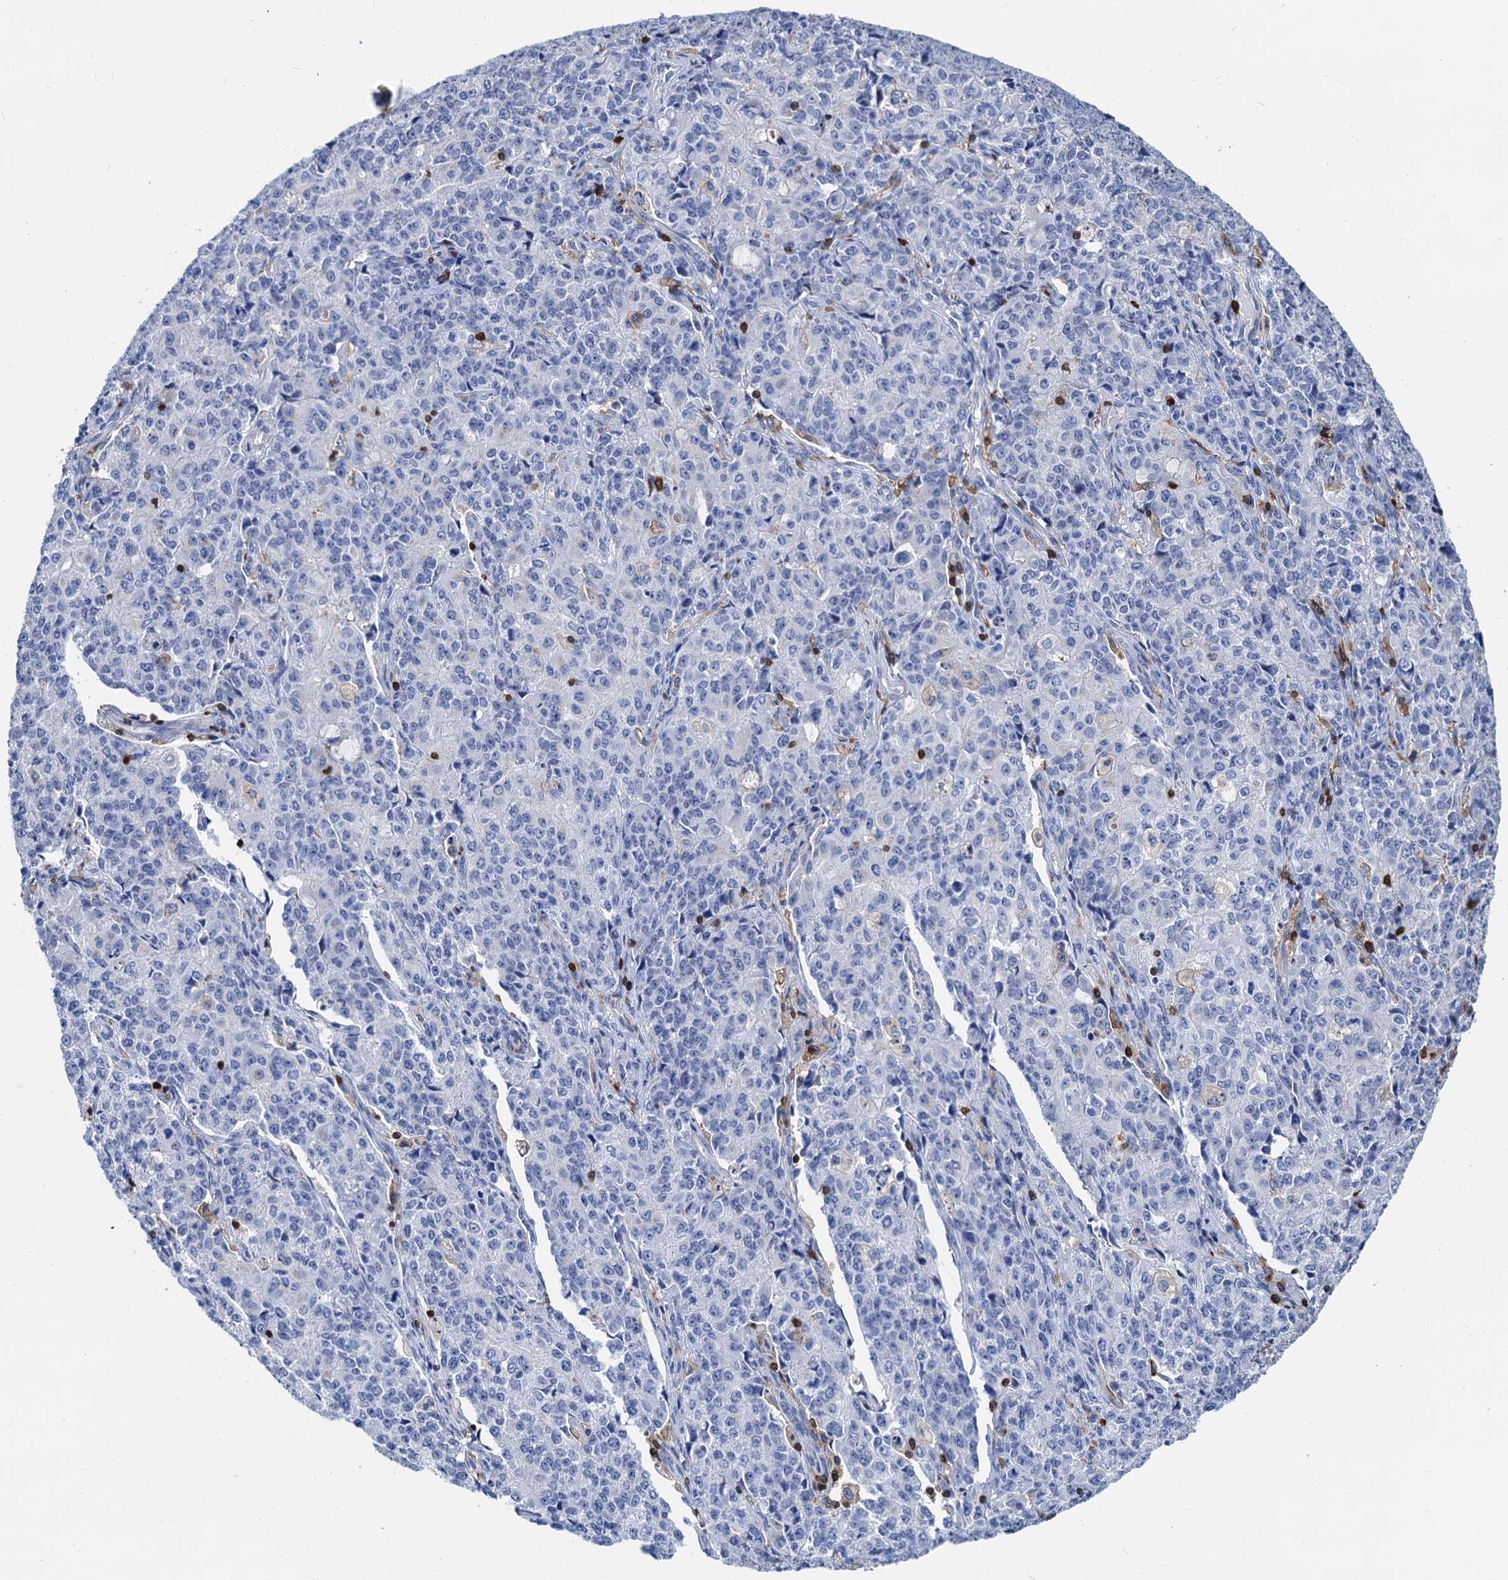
{"staining": {"intensity": "negative", "quantity": "none", "location": "none"}, "tissue": "endometrial cancer", "cell_type": "Tumor cells", "image_type": "cancer", "snomed": [{"axis": "morphology", "description": "Adenocarcinoma, NOS"}, {"axis": "topography", "description": "Endometrium"}], "caption": "DAB immunohistochemical staining of human endometrial cancer (adenocarcinoma) reveals no significant expression in tumor cells.", "gene": "LCP2", "patient": {"sex": "female", "age": 50}}